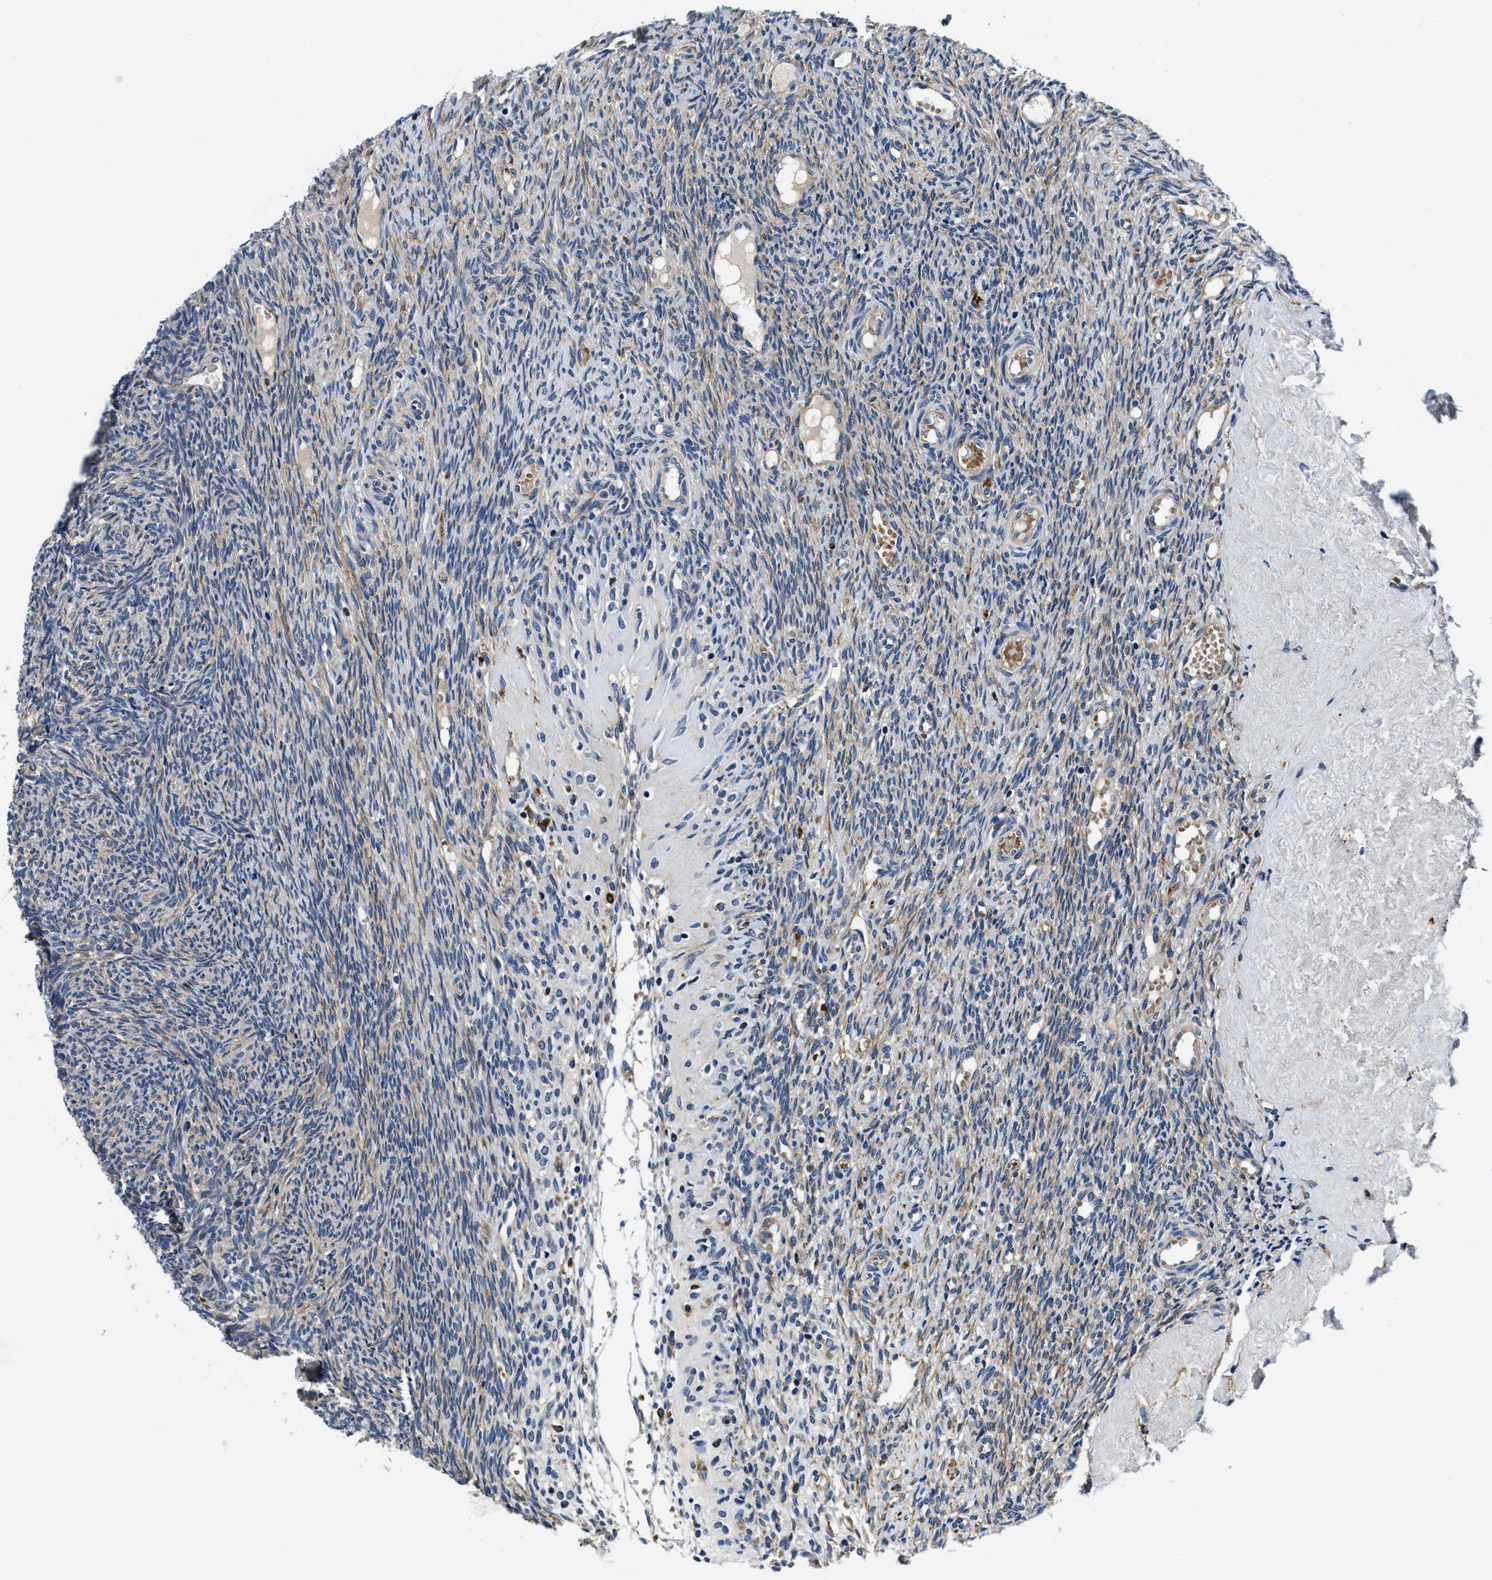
{"staining": {"intensity": "weak", "quantity": "25%-75%", "location": "cytoplasmic/membranous"}, "tissue": "ovary", "cell_type": "Ovarian stroma cells", "image_type": "normal", "snomed": [{"axis": "morphology", "description": "Normal tissue, NOS"}, {"axis": "topography", "description": "Ovary"}], "caption": "Human ovary stained with a brown dye shows weak cytoplasmic/membranous positive positivity in approximately 25%-75% of ovarian stroma cells.", "gene": "C2orf66", "patient": {"sex": "female", "age": 41}}